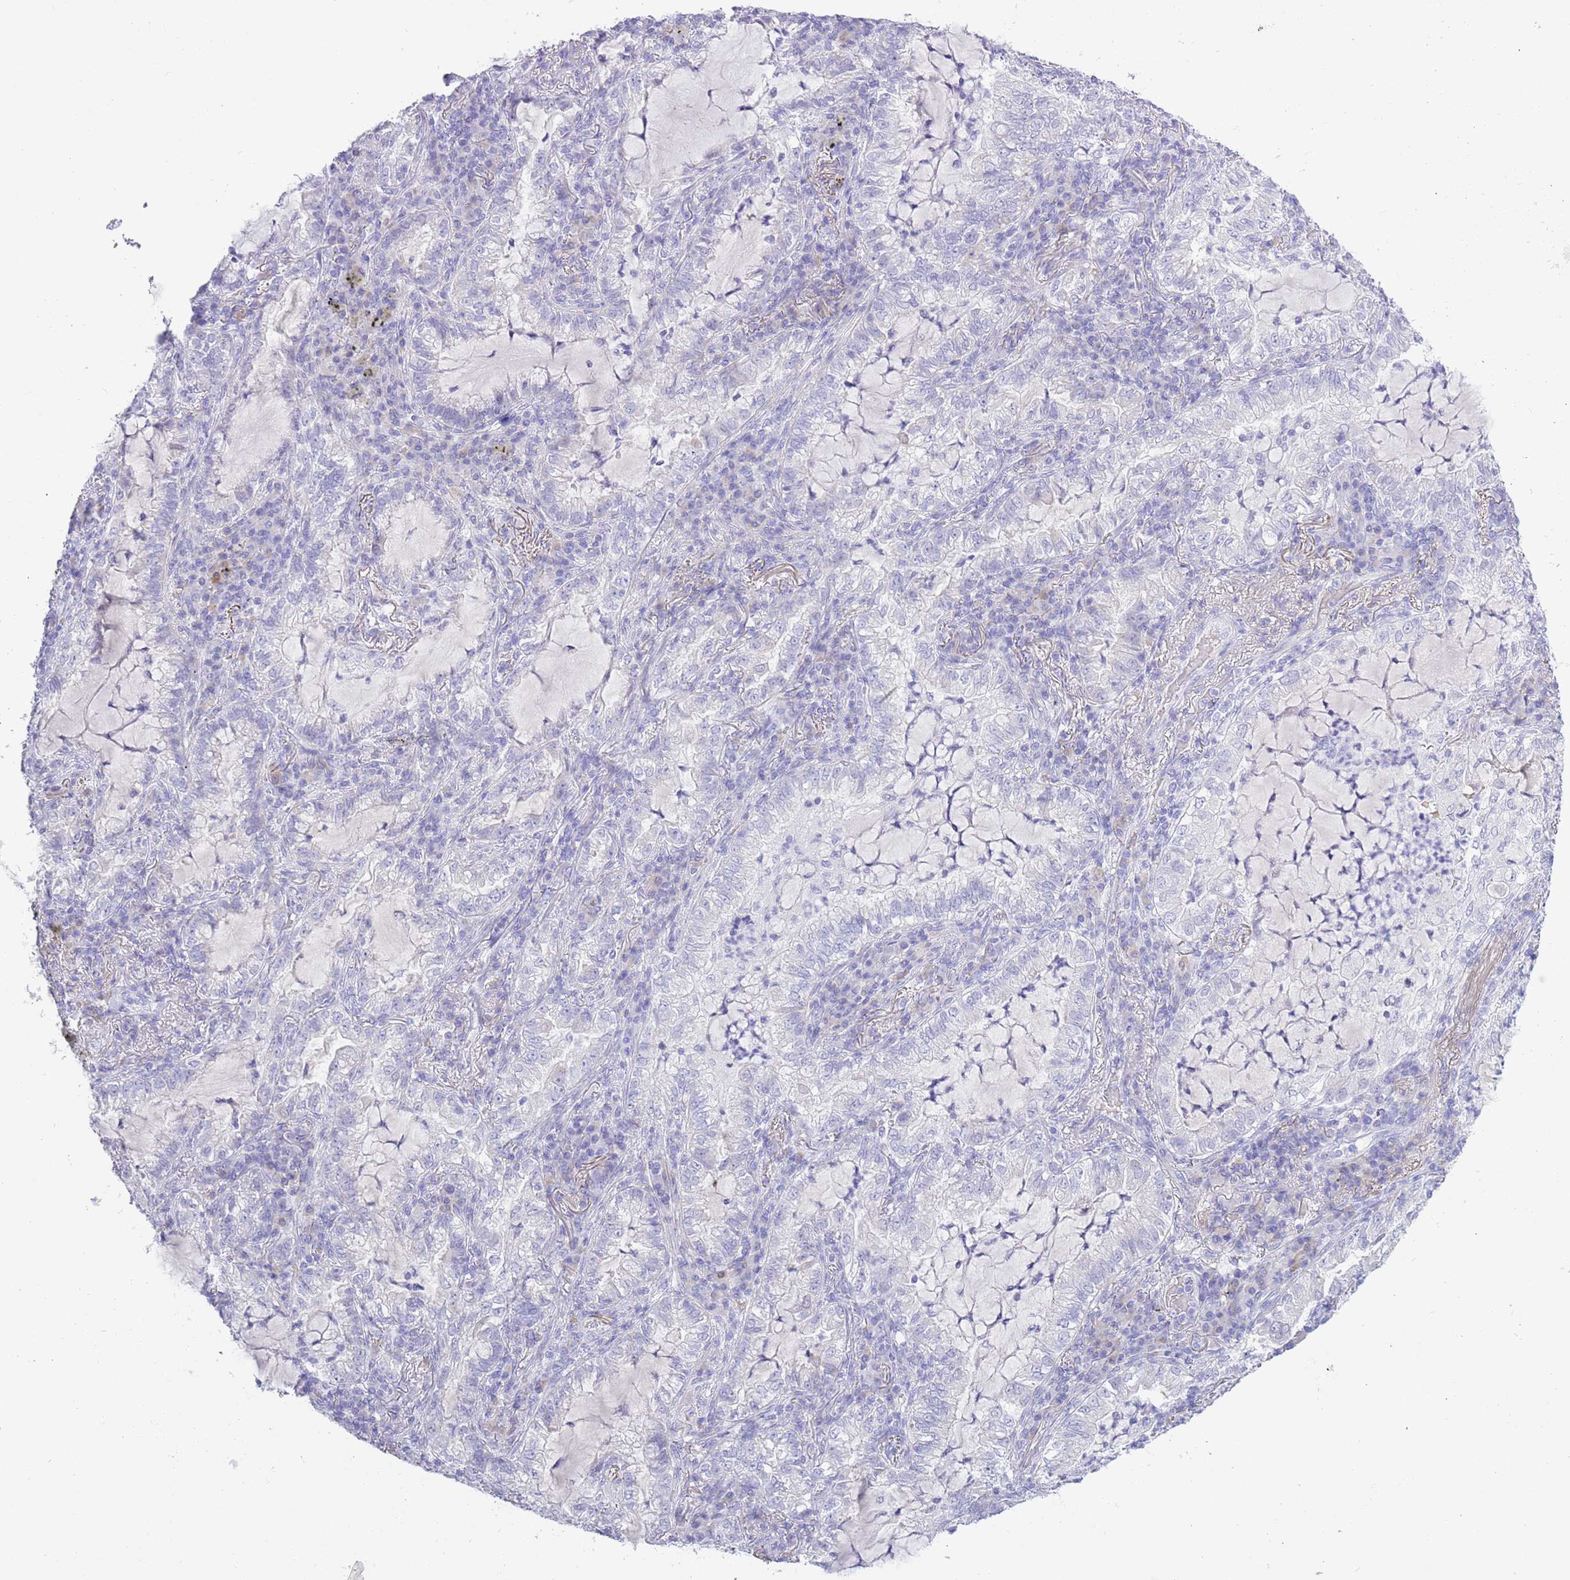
{"staining": {"intensity": "negative", "quantity": "none", "location": "none"}, "tissue": "lung cancer", "cell_type": "Tumor cells", "image_type": "cancer", "snomed": [{"axis": "morphology", "description": "Adenocarcinoma, NOS"}, {"axis": "topography", "description": "Lung"}], "caption": "This is an immunohistochemistry (IHC) image of lung cancer. There is no expression in tumor cells.", "gene": "ACR", "patient": {"sex": "female", "age": 73}}